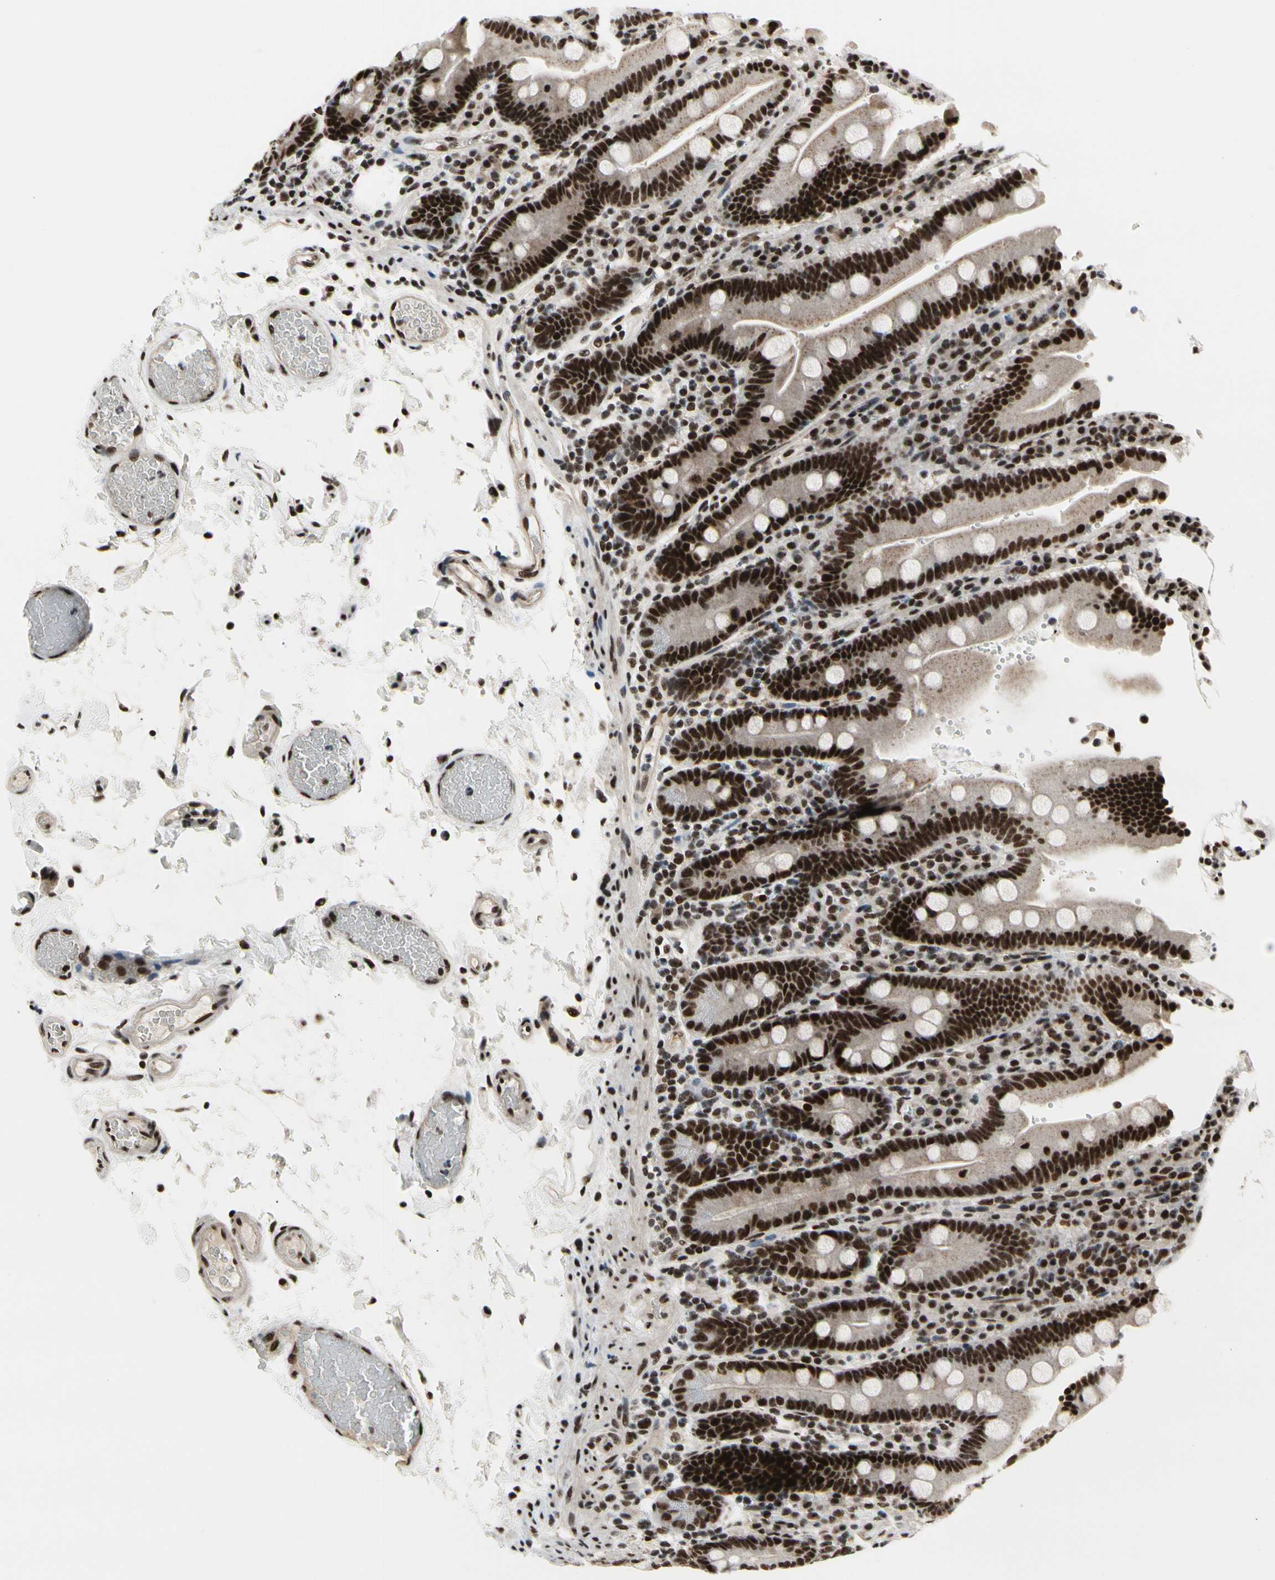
{"staining": {"intensity": "strong", "quantity": ">75%", "location": "cytoplasmic/membranous,nuclear"}, "tissue": "duodenum", "cell_type": "Glandular cells", "image_type": "normal", "snomed": [{"axis": "morphology", "description": "Normal tissue, NOS"}, {"axis": "topography", "description": "Small intestine, NOS"}], "caption": "Strong cytoplasmic/membranous,nuclear positivity for a protein is seen in approximately >75% of glandular cells of unremarkable duodenum using IHC.", "gene": "SRSF11", "patient": {"sex": "female", "age": 71}}